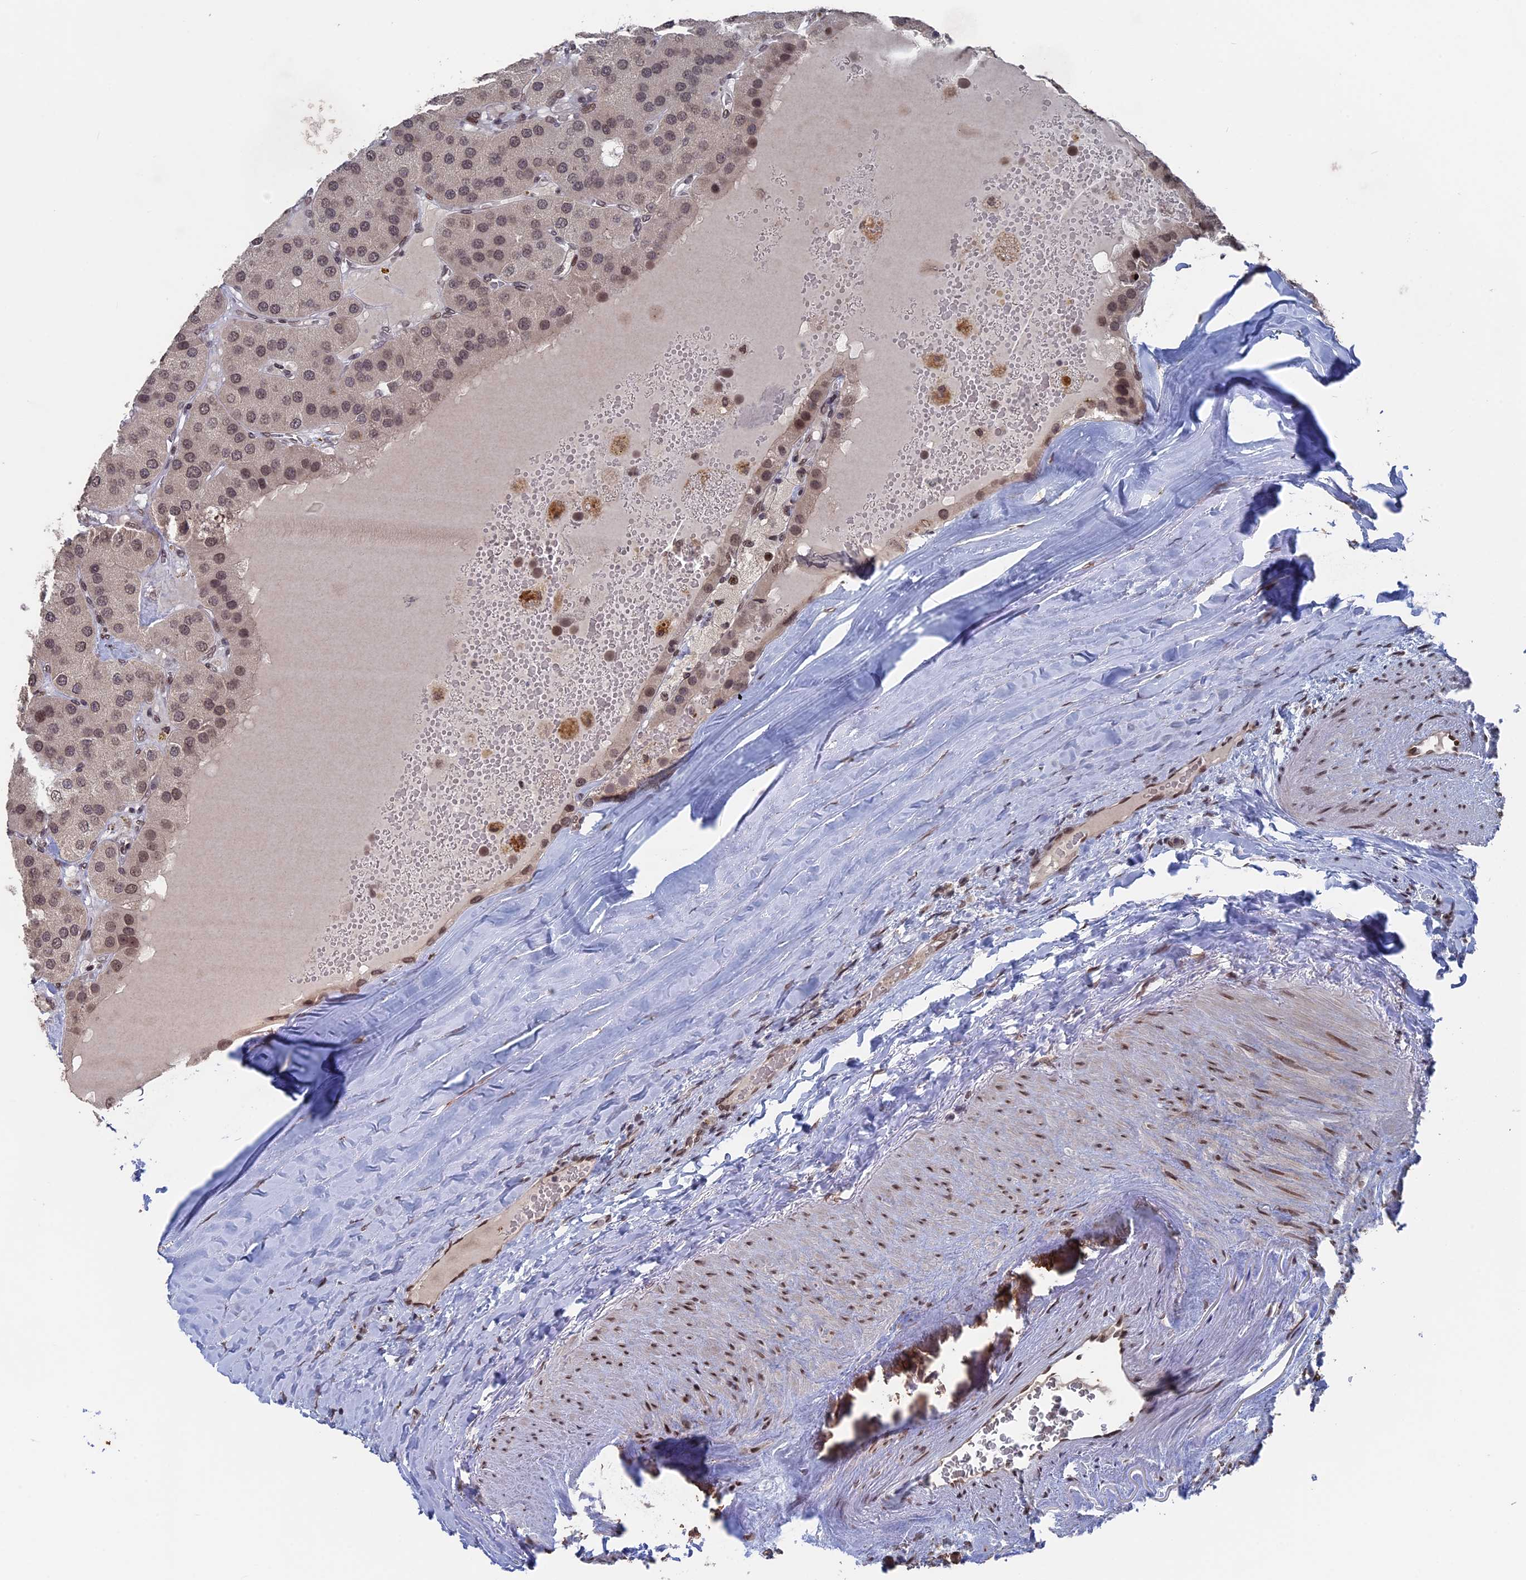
{"staining": {"intensity": "weak", "quantity": ">75%", "location": "nuclear"}, "tissue": "parathyroid gland", "cell_type": "Glandular cells", "image_type": "normal", "snomed": [{"axis": "morphology", "description": "Normal tissue, NOS"}, {"axis": "morphology", "description": "Adenoma, NOS"}, {"axis": "topography", "description": "Parathyroid gland"}], "caption": "Approximately >75% of glandular cells in benign human parathyroid gland display weak nuclear protein staining as visualized by brown immunohistochemical staining.", "gene": "NR2C2AP", "patient": {"sex": "female", "age": 86}}